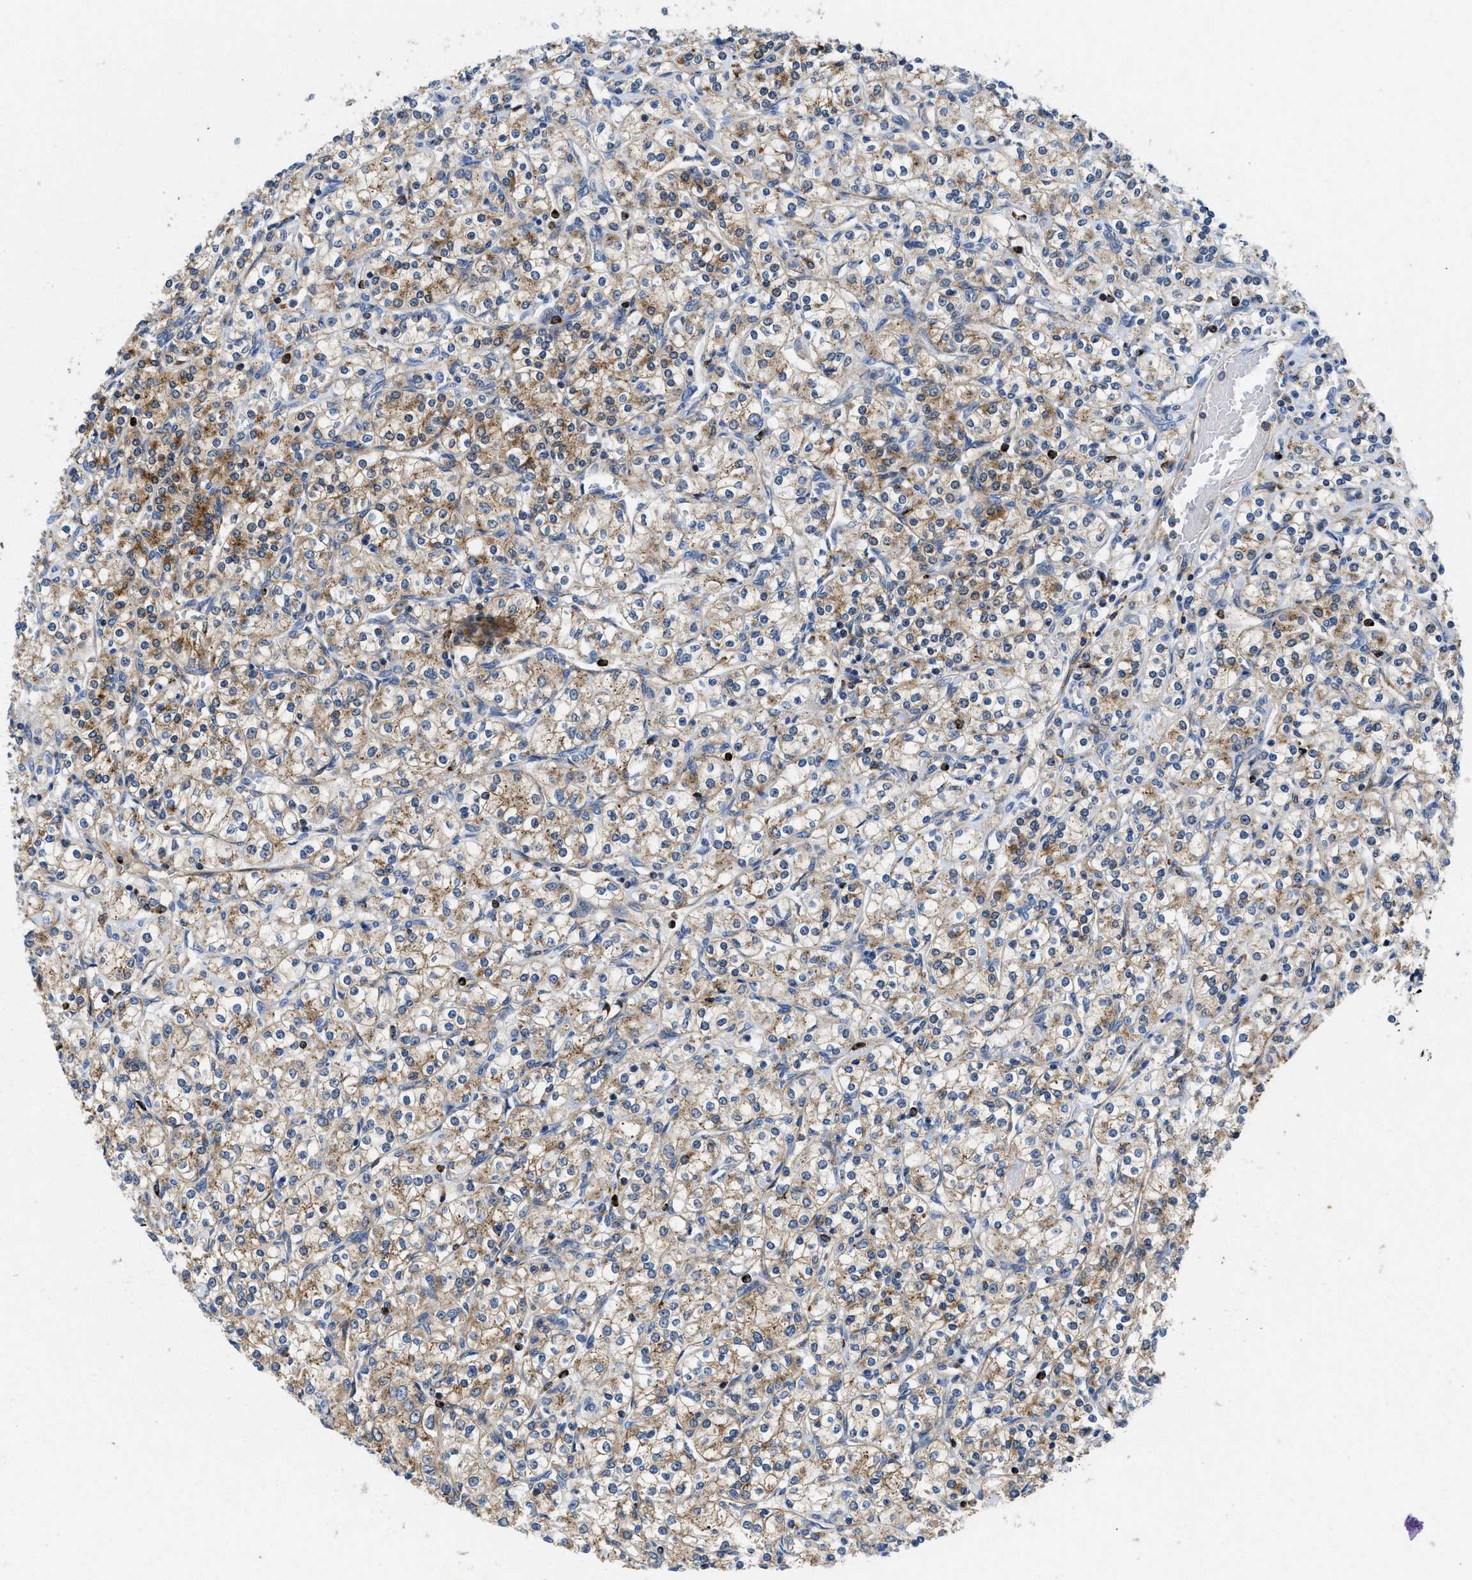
{"staining": {"intensity": "moderate", "quantity": "25%-75%", "location": "cytoplasmic/membranous"}, "tissue": "renal cancer", "cell_type": "Tumor cells", "image_type": "cancer", "snomed": [{"axis": "morphology", "description": "Adenocarcinoma, NOS"}, {"axis": "topography", "description": "Kidney"}], "caption": "Approximately 25%-75% of tumor cells in adenocarcinoma (renal) reveal moderate cytoplasmic/membranous protein positivity as visualized by brown immunohistochemical staining.", "gene": "ENPP4", "patient": {"sex": "male", "age": 77}}